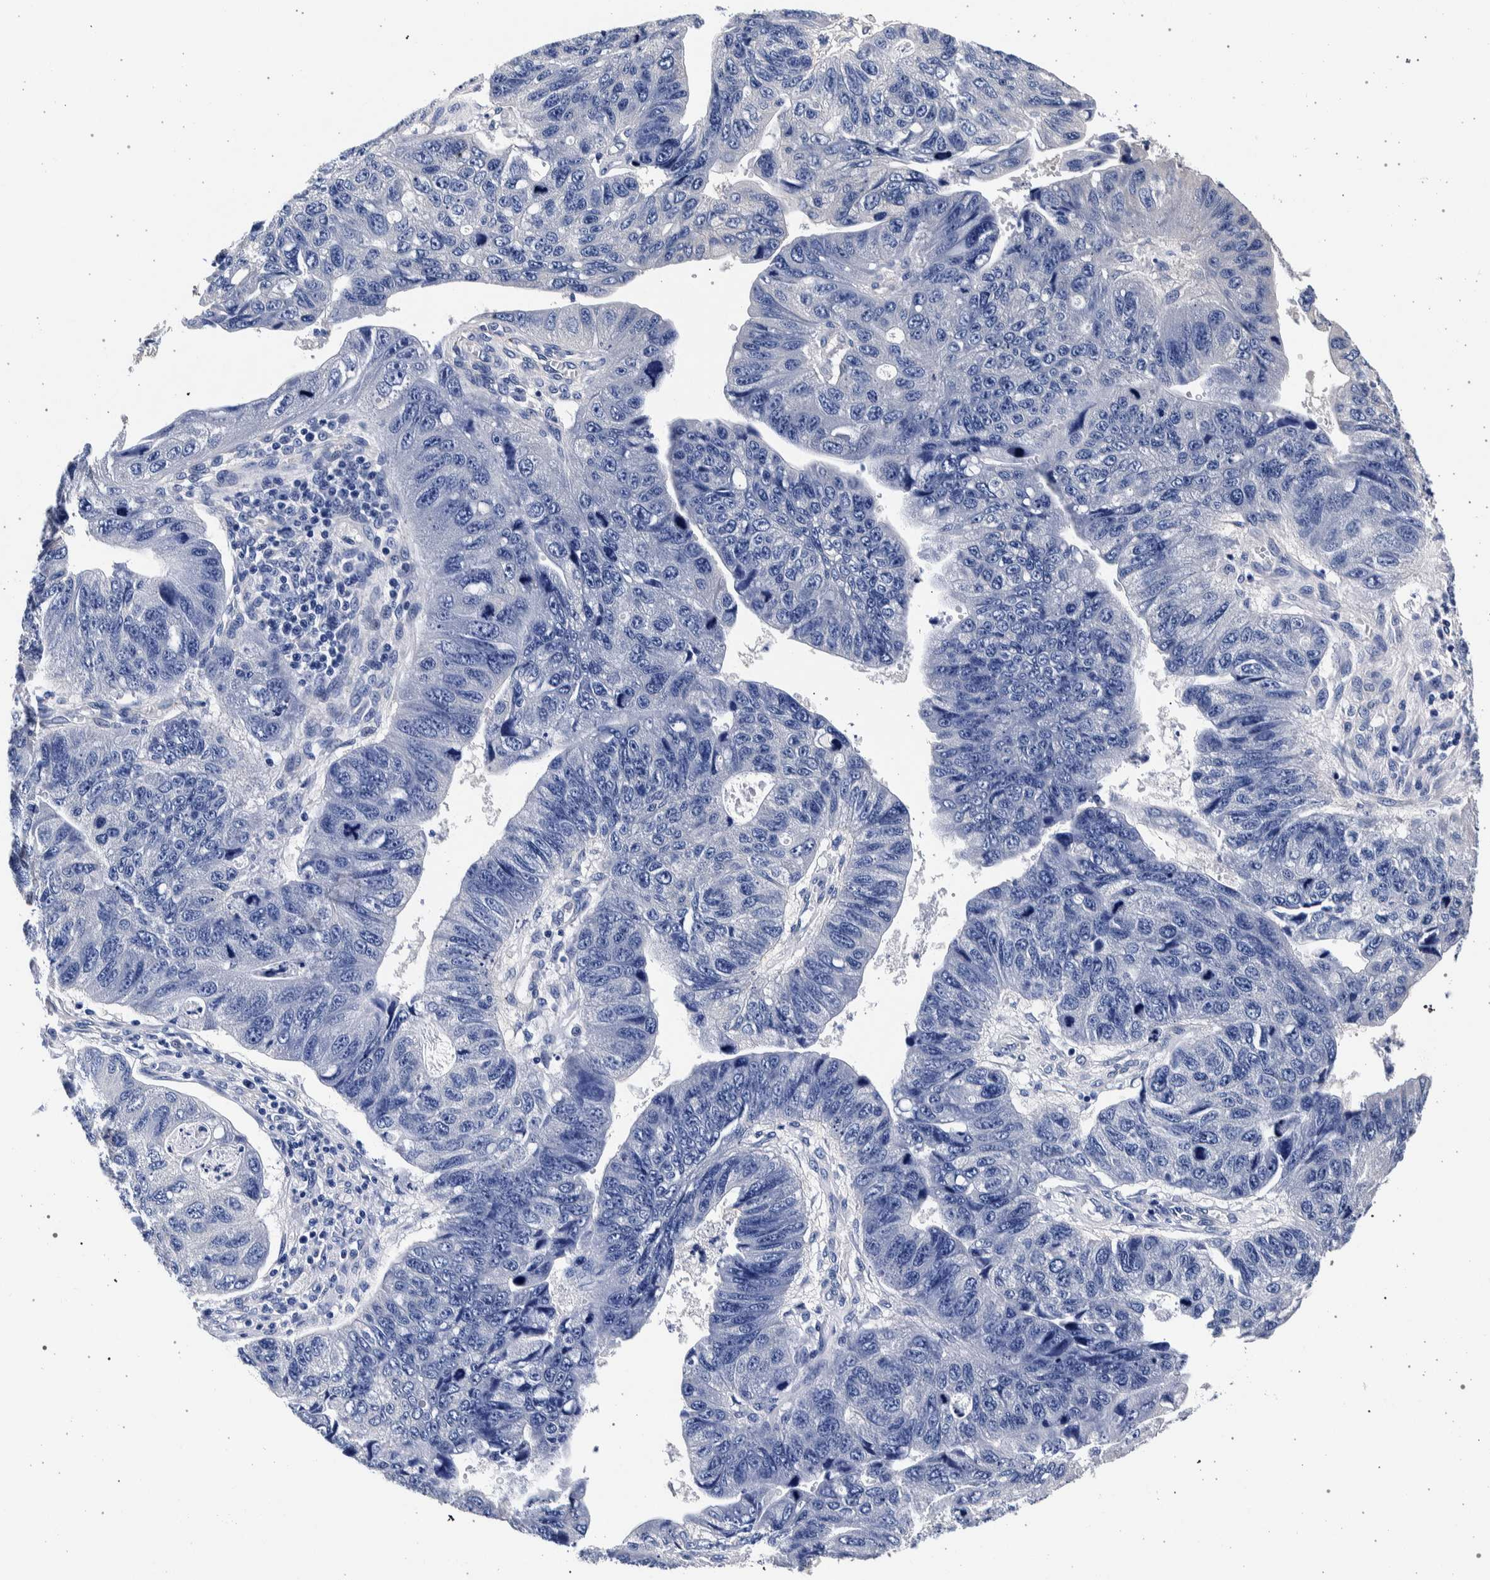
{"staining": {"intensity": "negative", "quantity": "none", "location": "none"}, "tissue": "stomach cancer", "cell_type": "Tumor cells", "image_type": "cancer", "snomed": [{"axis": "morphology", "description": "Adenocarcinoma, NOS"}, {"axis": "topography", "description": "Stomach"}], "caption": "Photomicrograph shows no protein staining in tumor cells of stomach cancer (adenocarcinoma) tissue. (DAB IHC with hematoxylin counter stain).", "gene": "NIBAN2", "patient": {"sex": "male", "age": 59}}